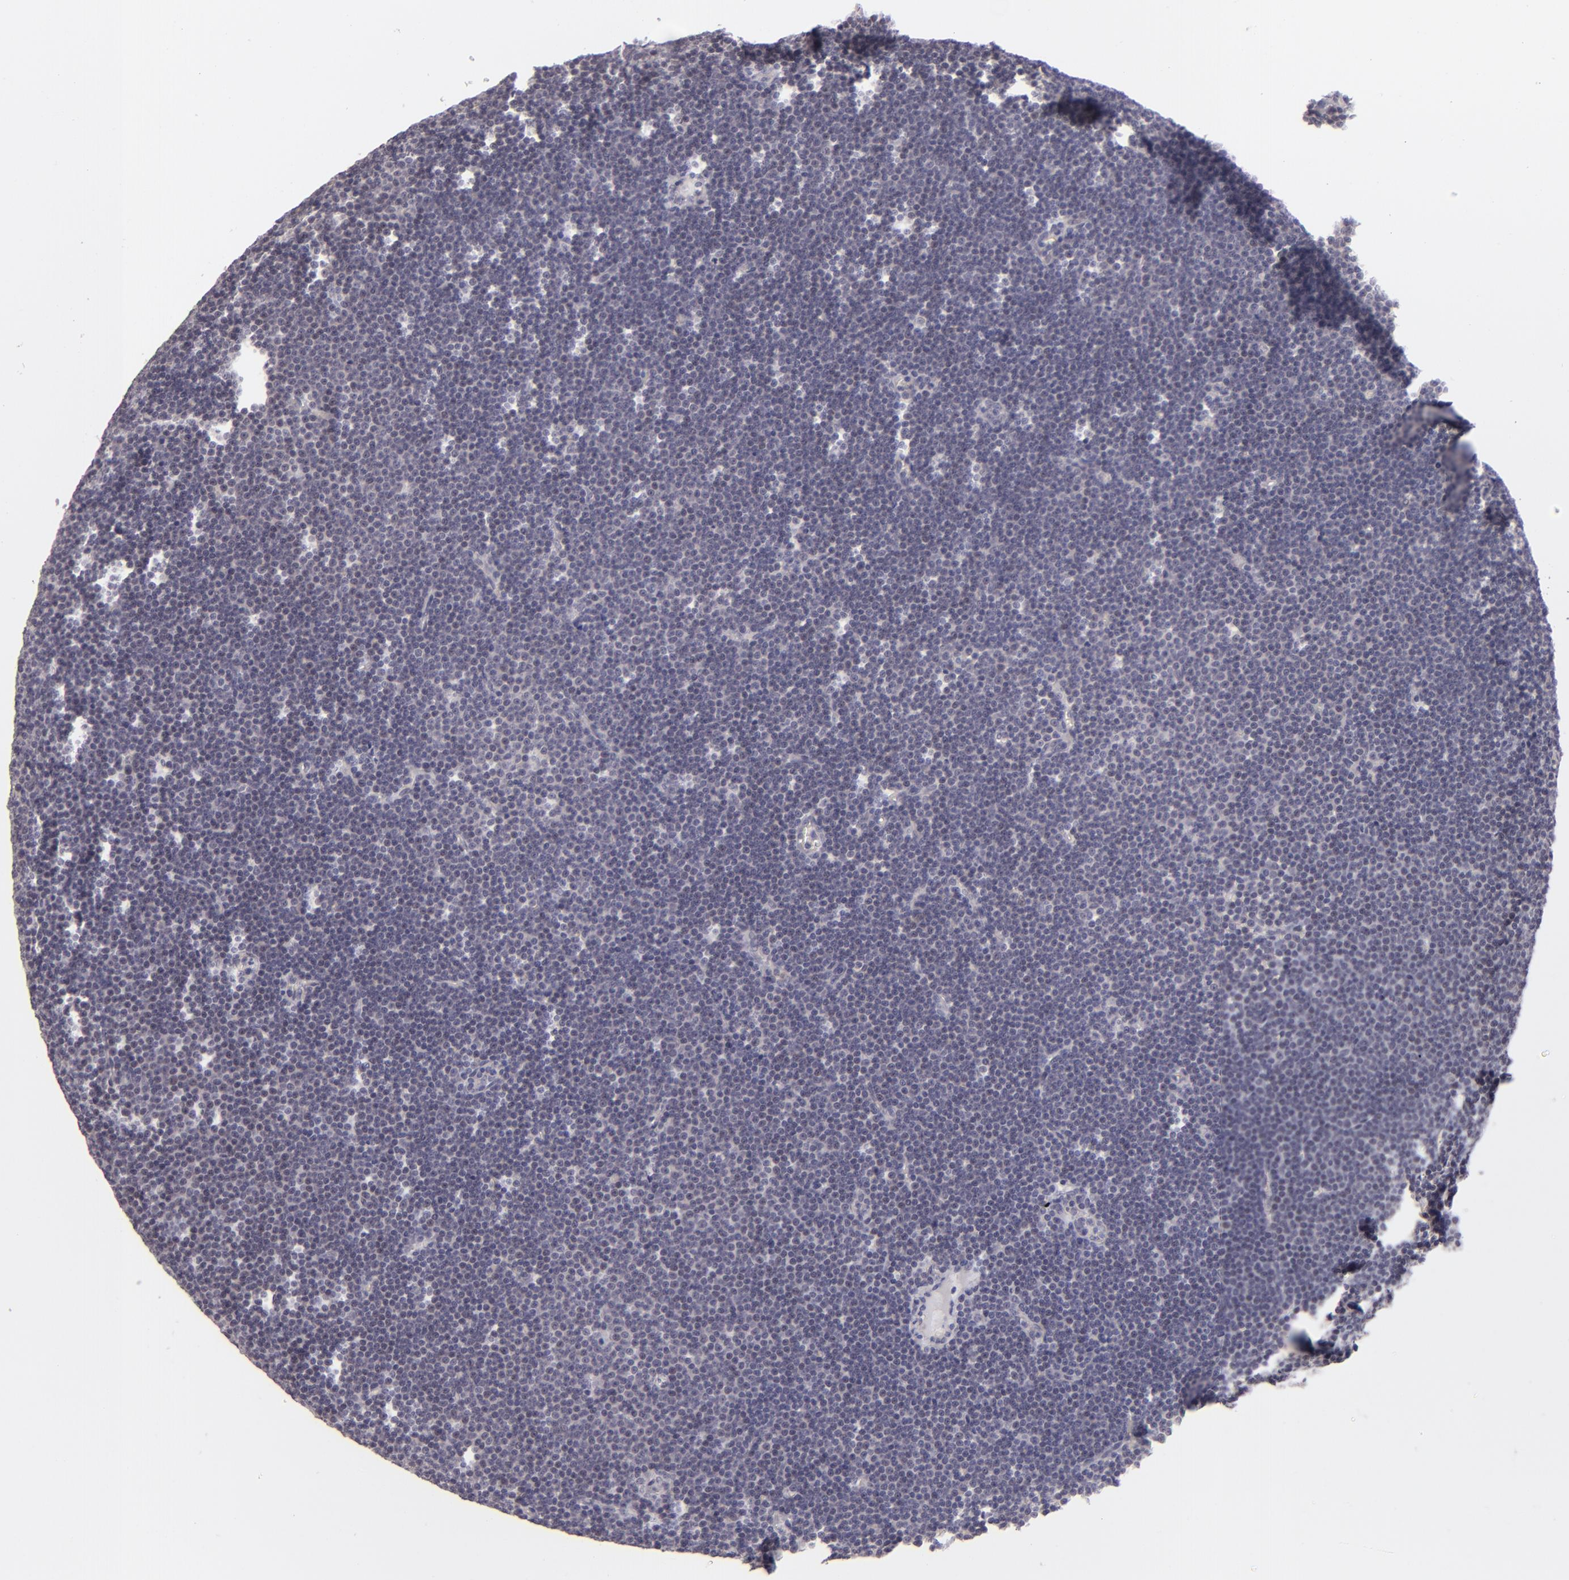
{"staining": {"intensity": "negative", "quantity": "none", "location": "none"}, "tissue": "lymphoma", "cell_type": "Tumor cells", "image_type": "cancer", "snomed": [{"axis": "morphology", "description": "Malignant lymphoma, non-Hodgkin's type, Low grade"}, {"axis": "topography", "description": "Lymph node"}], "caption": "A high-resolution micrograph shows immunohistochemistry staining of malignant lymphoma, non-Hodgkin's type (low-grade), which demonstrates no significant staining in tumor cells.", "gene": "ZNF205", "patient": {"sex": "female", "age": 73}}